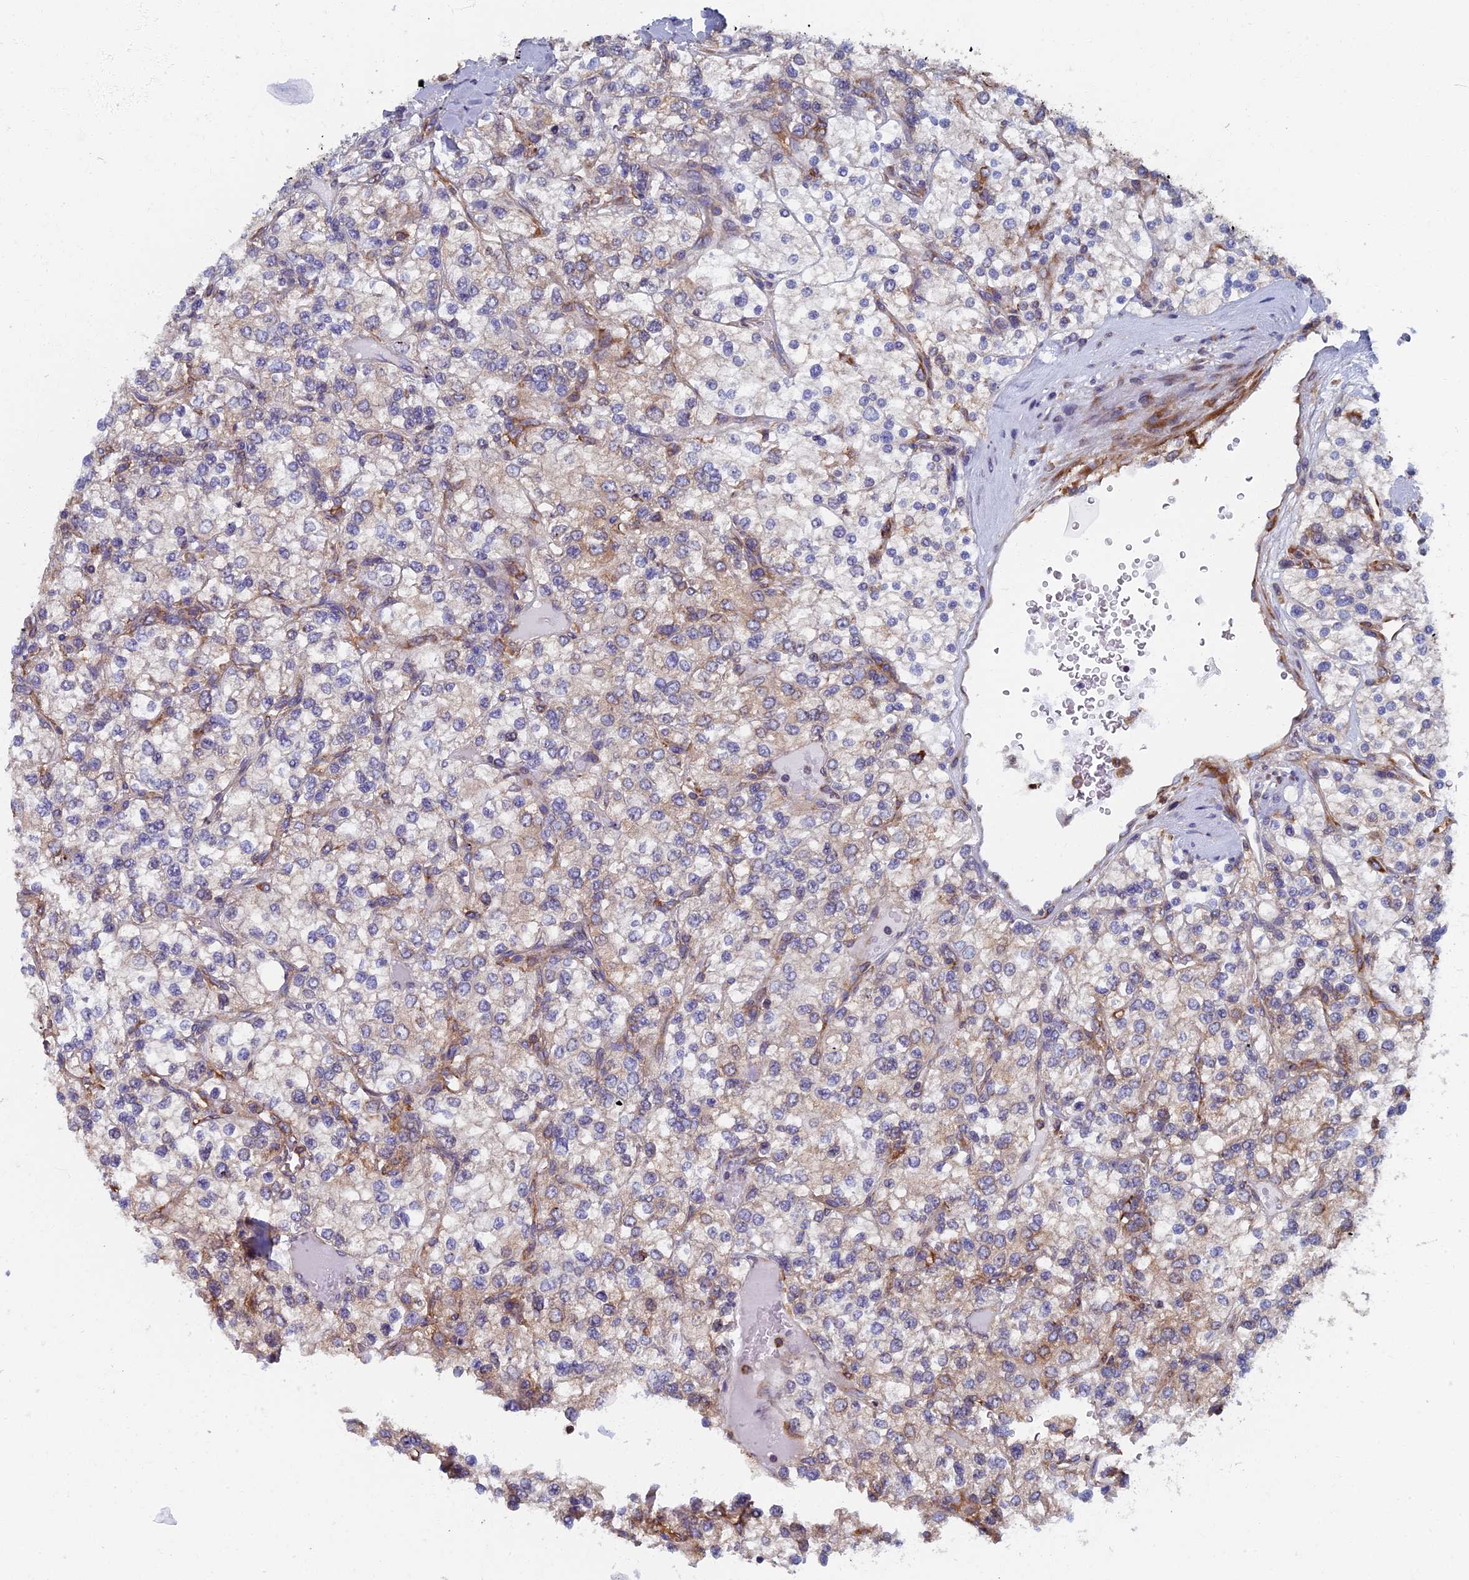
{"staining": {"intensity": "weak", "quantity": "<25%", "location": "cytoplasmic/membranous"}, "tissue": "renal cancer", "cell_type": "Tumor cells", "image_type": "cancer", "snomed": [{"axis": "morphology", "description": "Adenocarcinoma, NOS"}, {"axis": "topography", "description": "Kidney"}], "caption": "Micrograph shows no significant protein staining in tumor cells of renal cancer. (IHC, brightfield microscopy, high magnification).", "gene": "YBX1", "patient": {"sex": "male", "age": 80}}